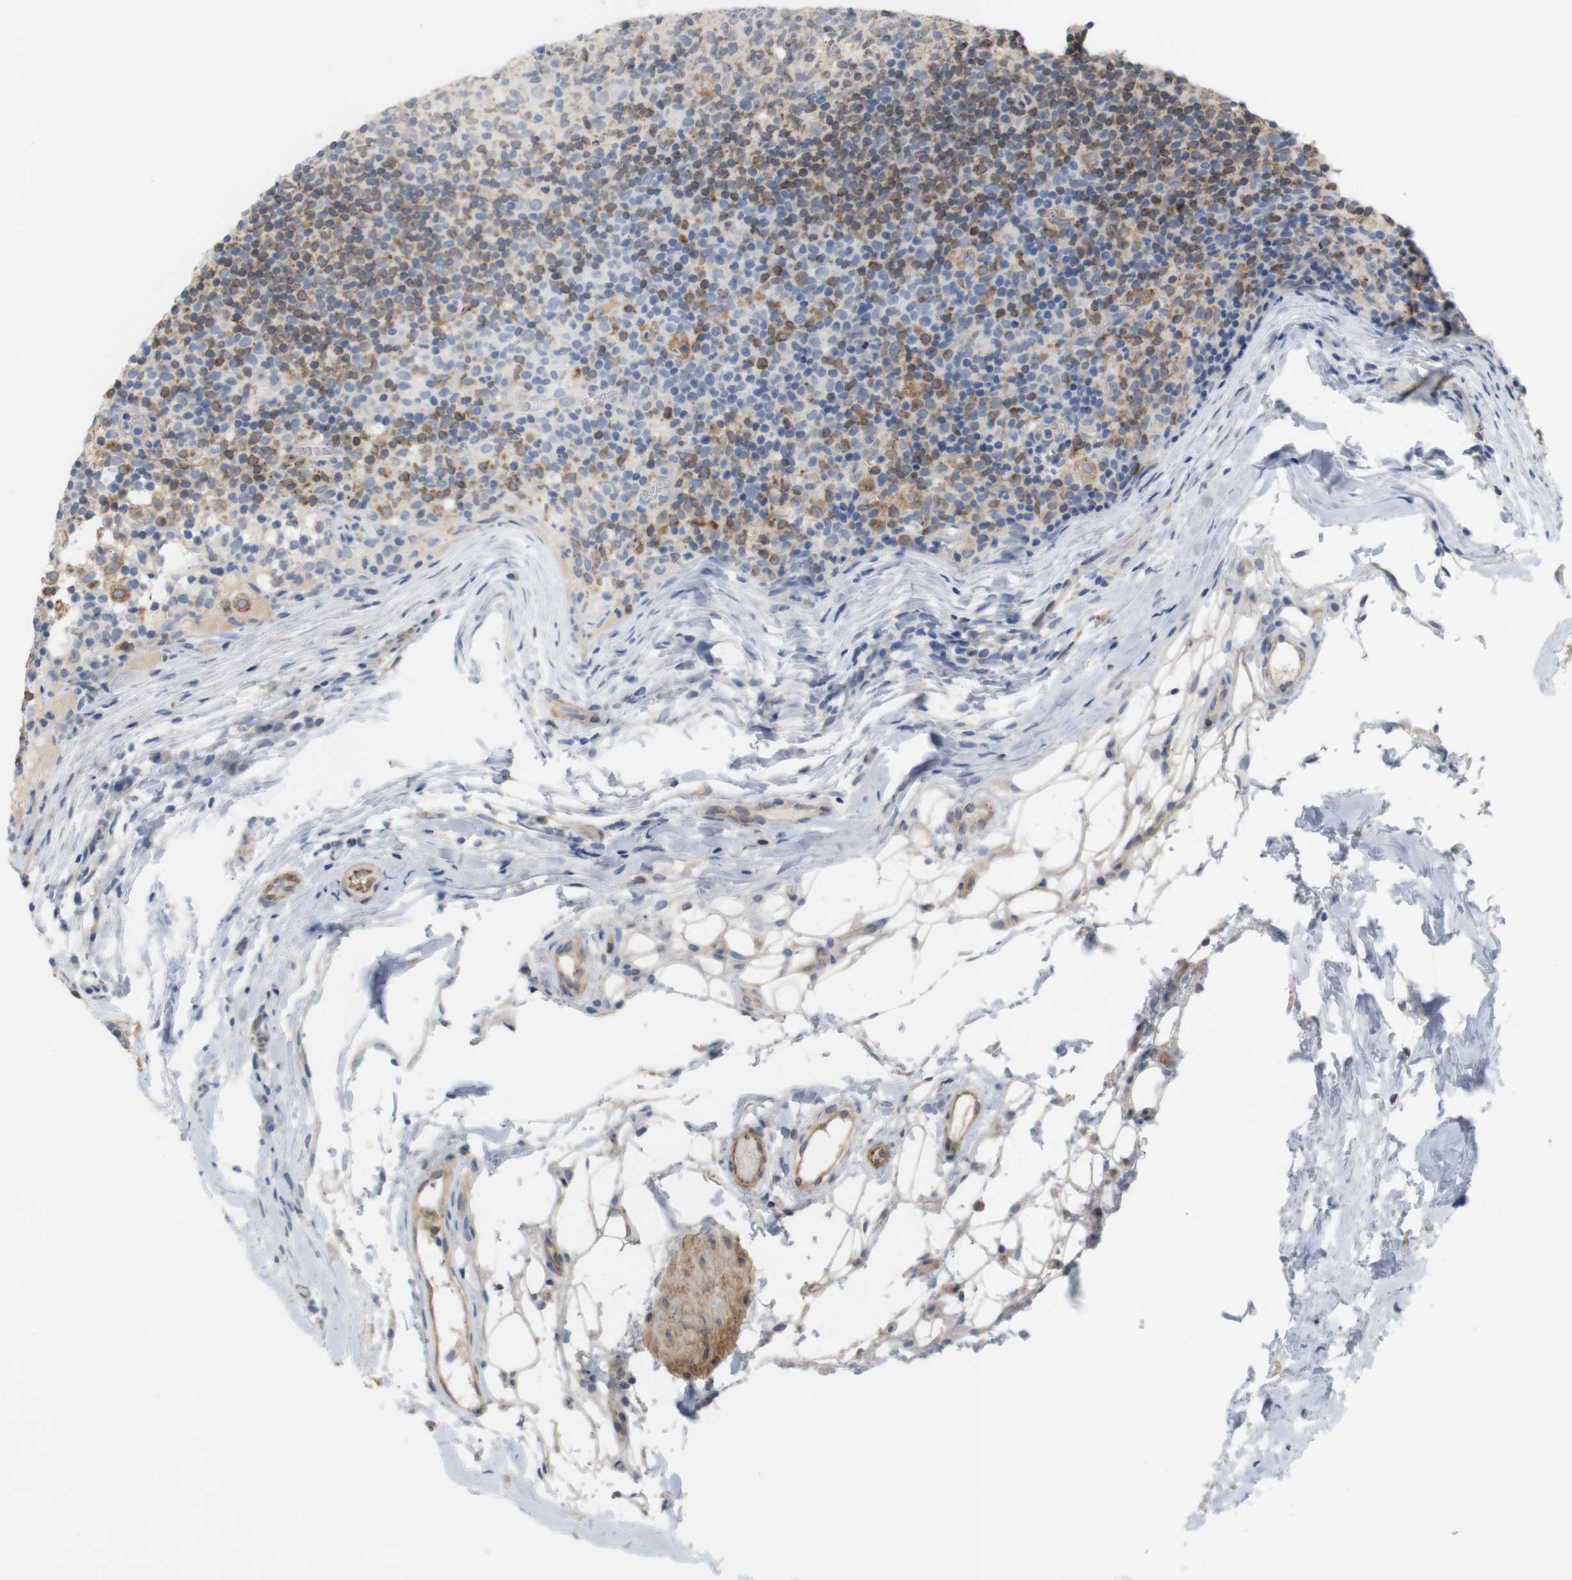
{"staining": {"intensity": "moderate", "quantity": "25%-75%", "location": "cytoplasmic/membranous"}, "tissue": "lymph node", "cell_type": "Germinal center cells", "image_type": "normal", "snomed": [{"axis": "morphology", "description": "Normal tissue, NOS"}, {"axis": "morphology", "description": "Inflammation, NOS"}, {"axis": "topography", "description": "Lymph node"}], "caption": "This is a photomicrograph of IHC staining of benign lymph node, which shows moderate expression in the cytoplasmic/membranous of germinal center cells.", "gene": "ITPR1", "patient": {"sex": "male", "age": 55}}